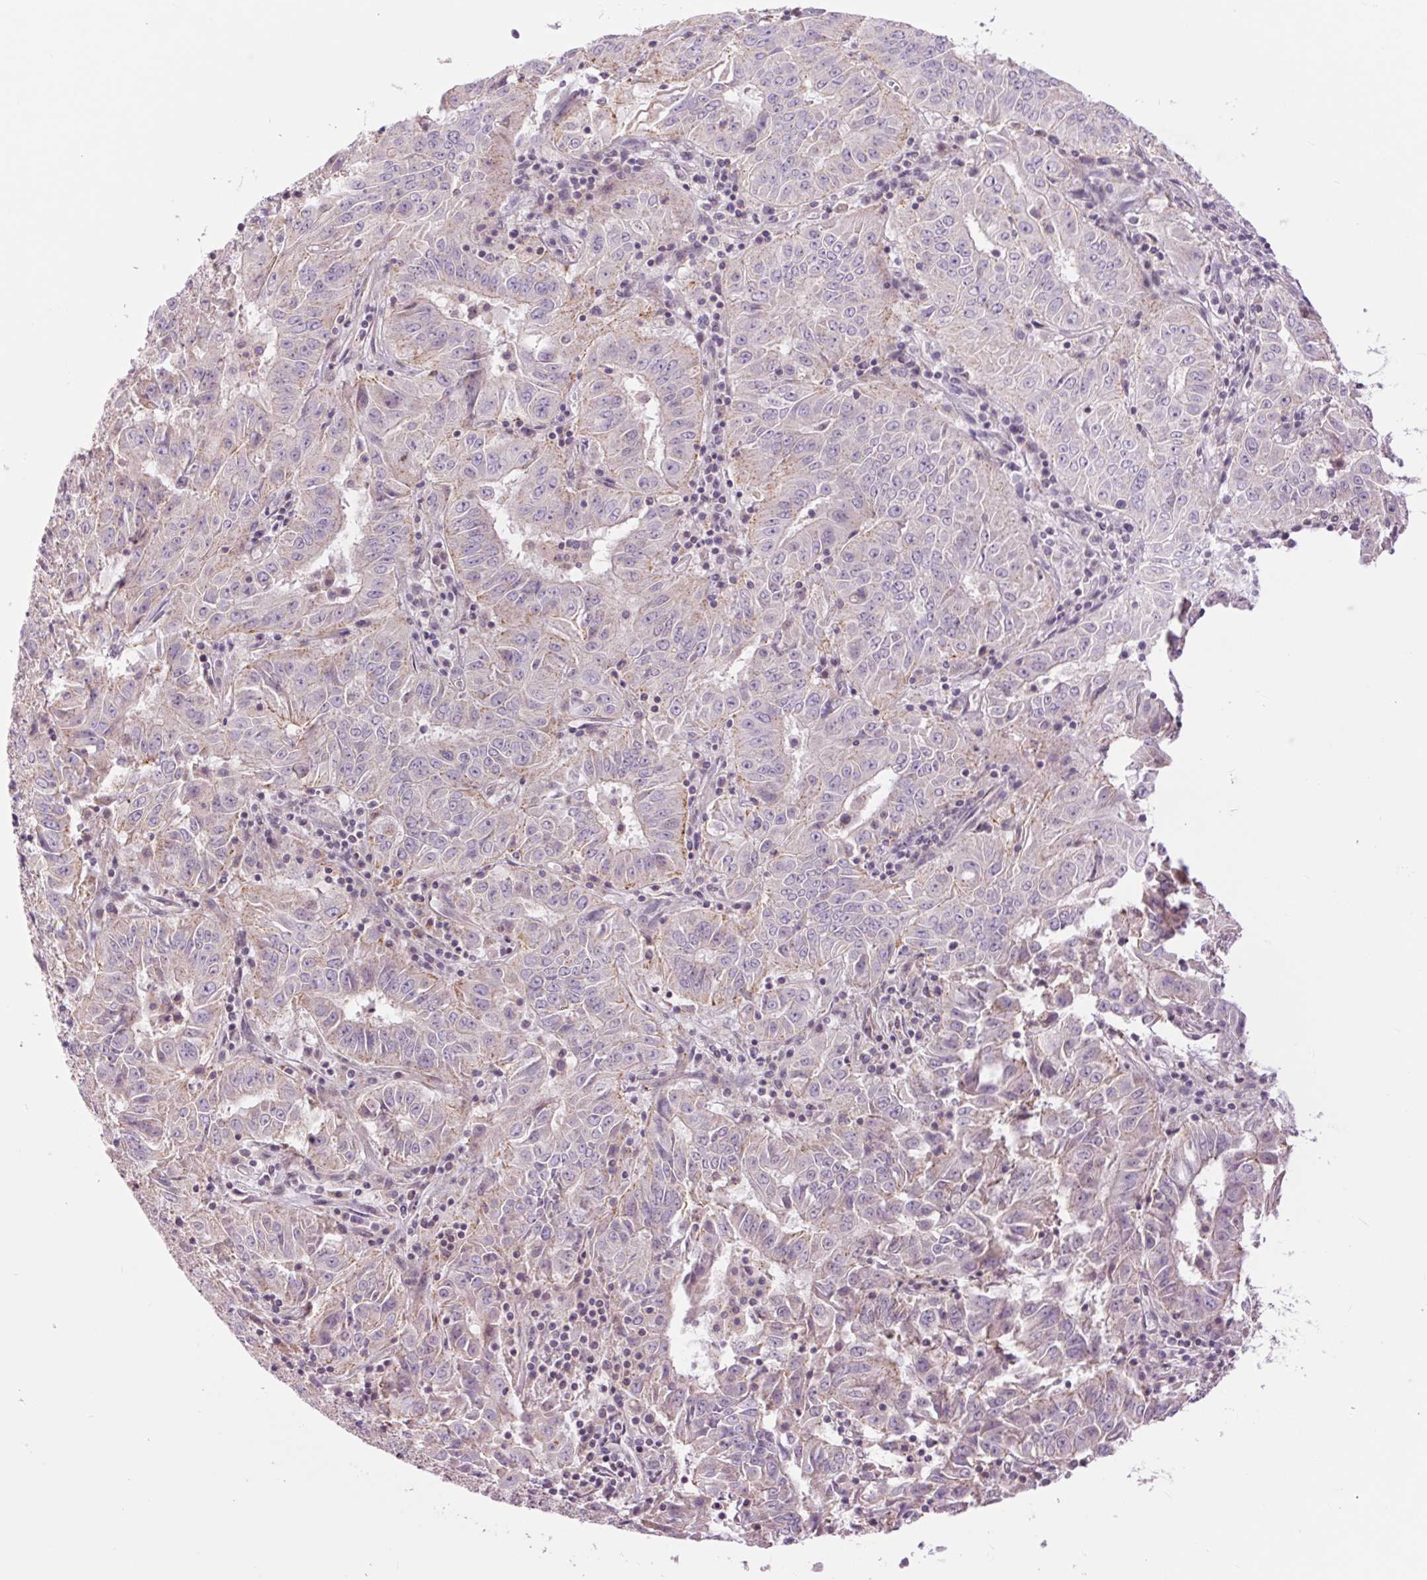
{"staining": {"intensity": "negative", "quantity": "none", "location": "none"}, "tissue": "pancreatic cancer", "cell_type": "Tumor cells", "image_type": "cancer", "snomed": [{"axis": "morphology", "description": "Adenocarcinoma, NOS"}, {"axis": "topography", "description": "Pancreas"}], "caption": "Tumor cells show no significant positivity in pancreatic cancer (adenocarcinoma).", "gene": "CTNNA3", "patient": {"sex": "male", "age": 63}}